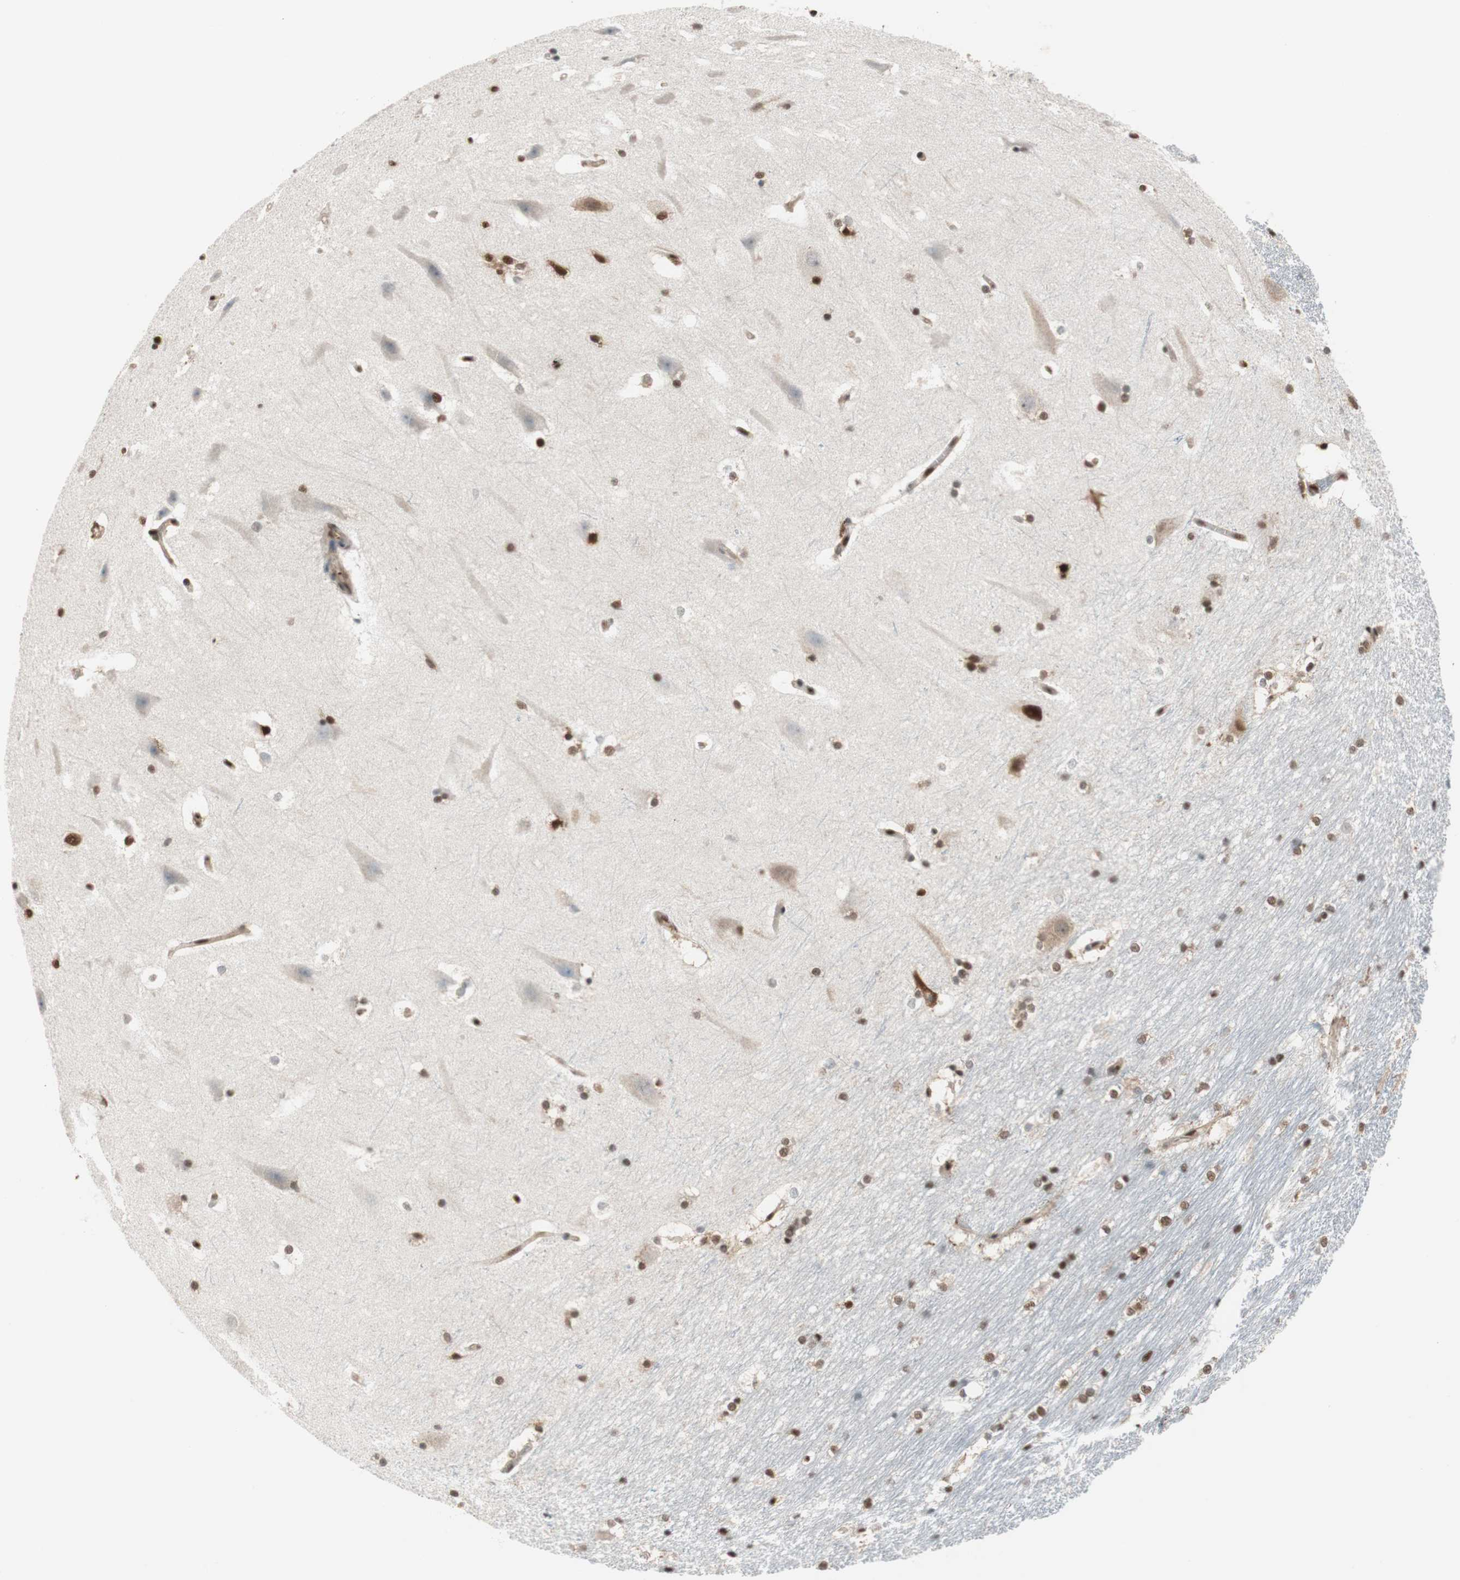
{"staining": {"intensity": "strong", "quantity": ">75%", "location": "nuclear"}, "tissue": "hippocampus", "cell_type": "Glial cells", "image_type": "normal", "snomed": [{"axis": "morphology", "description": "Normal tissue, NOS"}, {"axis": "topography", "description": "Hippocampus"}], "caption": "This image shows IHC staining of normal human hippocampus, with high strong nuclear expression in about >75% of glial cells.", "gene": "PSME3", "patient": {"sex": "female", "age": 19}}